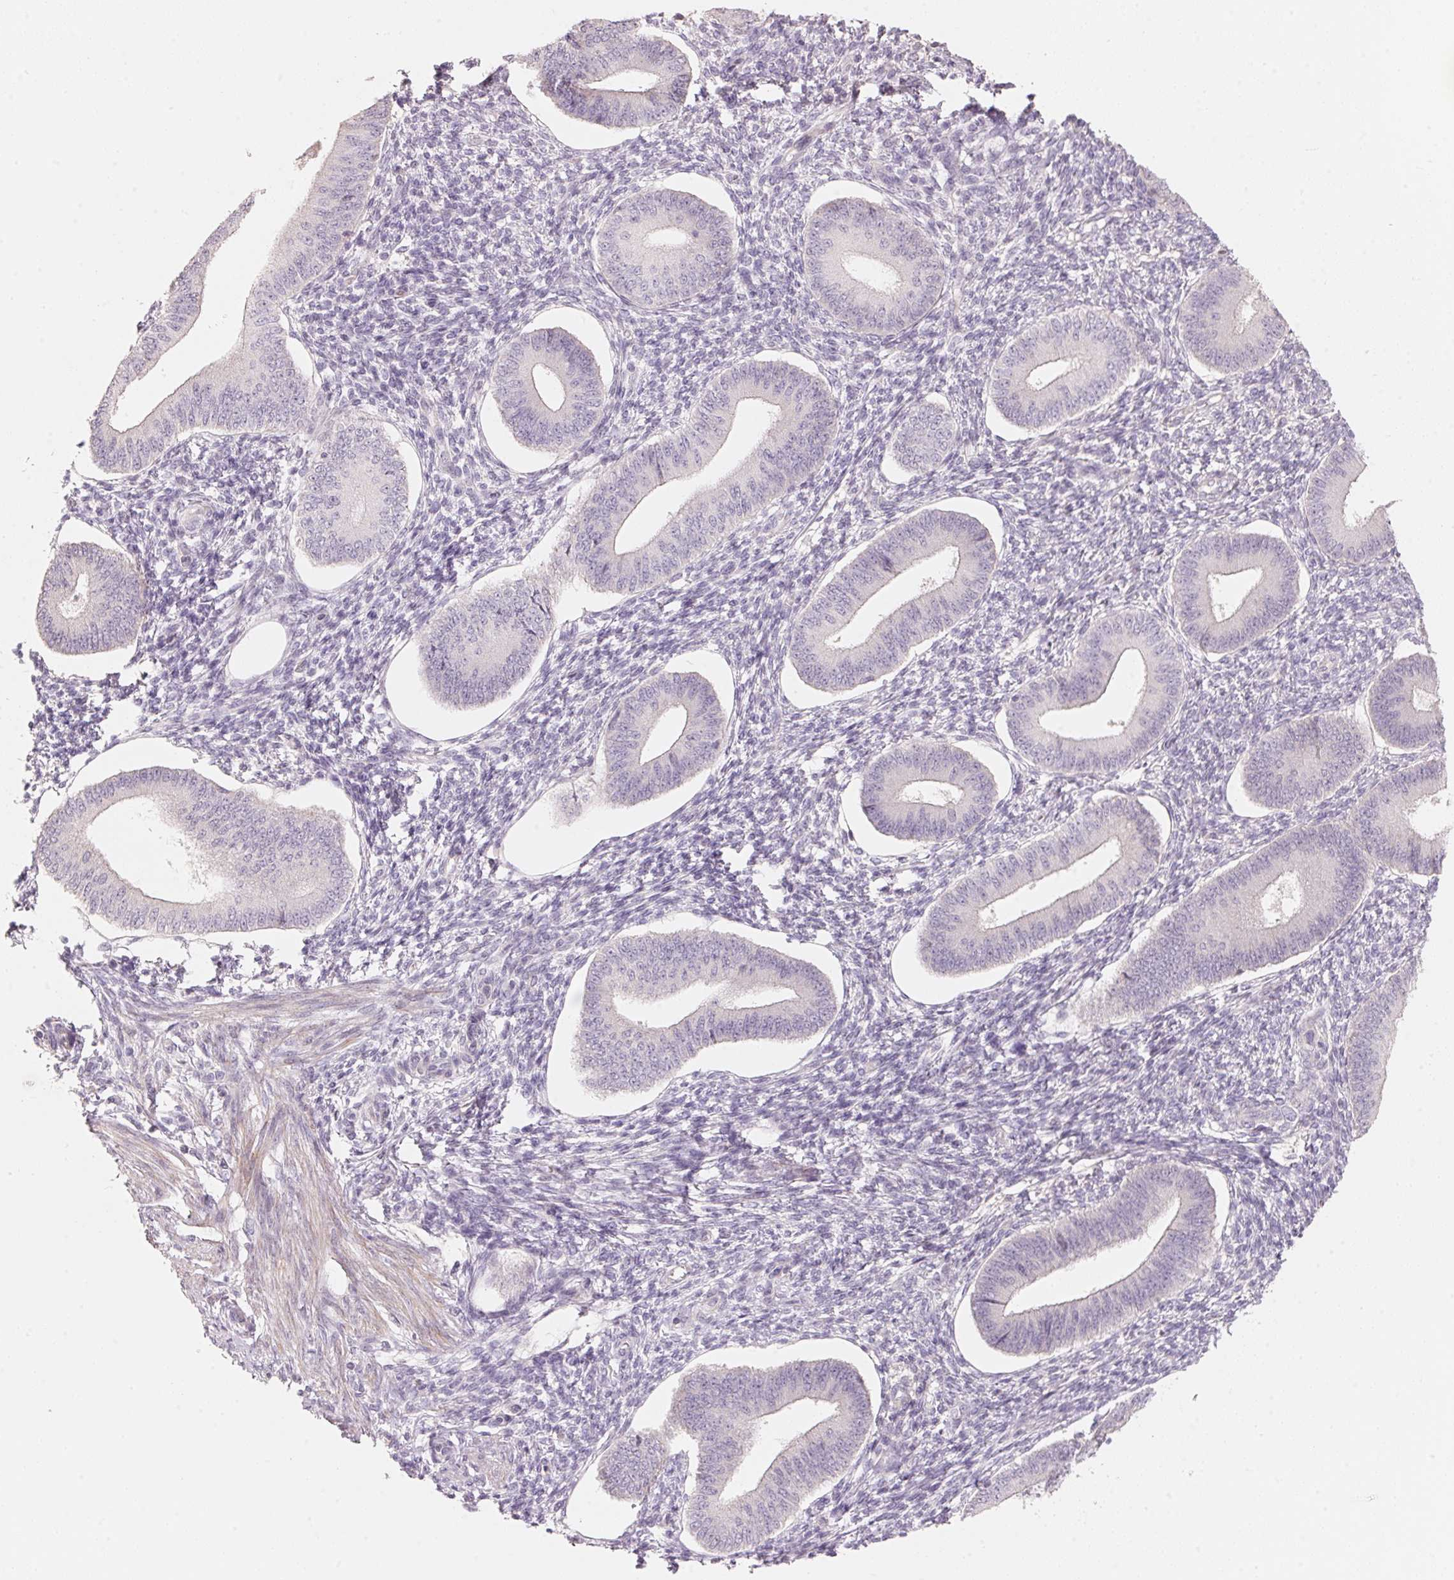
{"staining": {"intensity": "negative", "quantity": "none", "location": "none"}, "tissue": "endometrium", "cell_type": "Cells in endometrial stroma", "image_type": "normal", "snomed": [{"axis": "morphology", "description": "Normal tissue, NOS"}, {"axis": "topography", "description": "Endometrium"}], "caption": "Cells in endometrial stroma are negative for brown protein staining in normal endometrium. The staining was performed using DAB (3,3'-diaminobenzidine) to visualize the protein expression in brown, while the nuclei were stained in blue with hematoxylin (Magnification: 20x).", "gene": "TP53AIP1", "patient": {"sex": "female", "age": 42}}